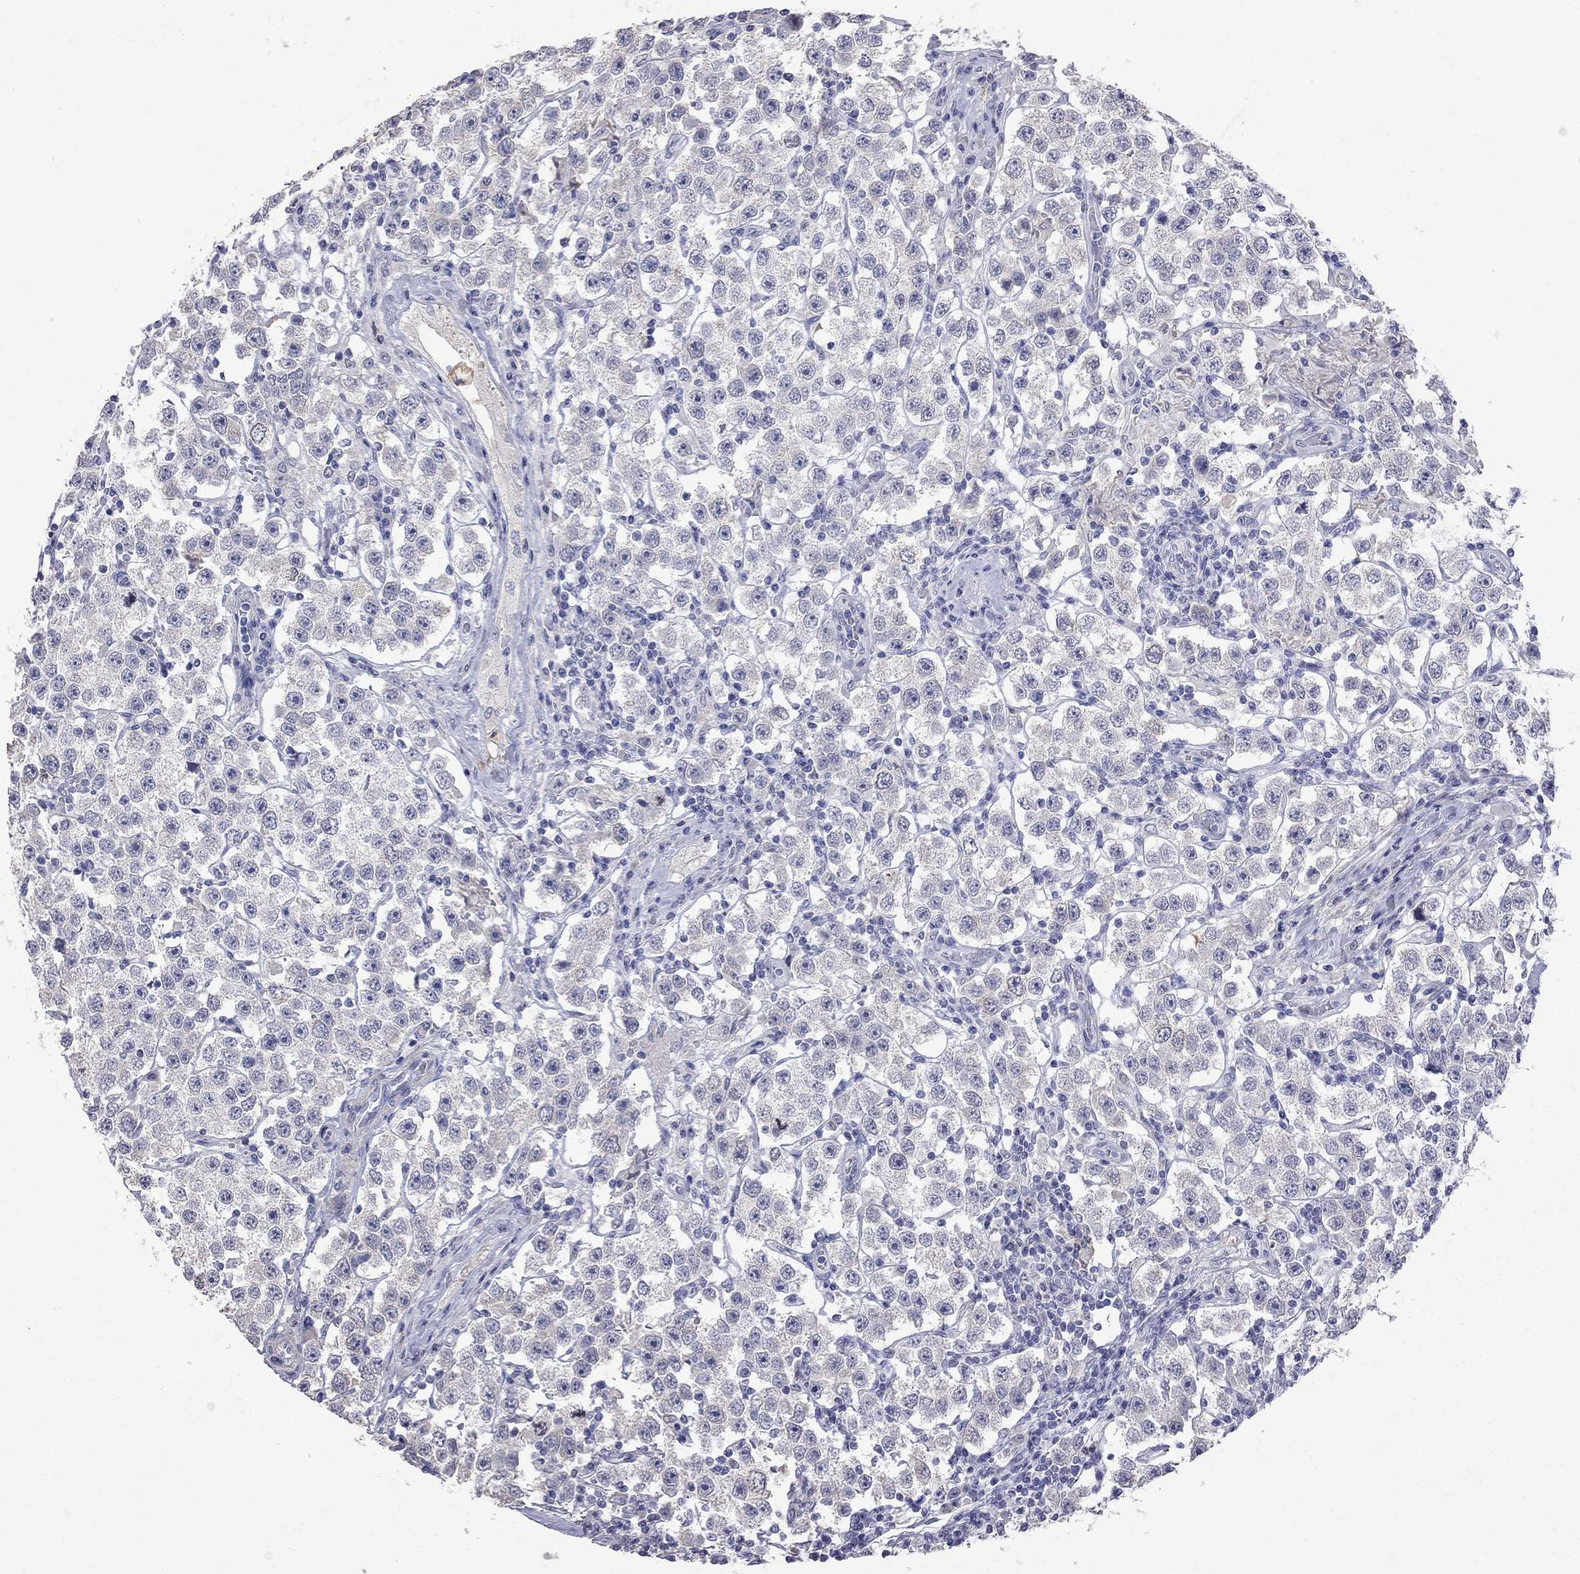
{"staining": {"intensity": "negative", "quantity": "none", "location": "none"}, "tissue": "testis cancer", "cell_type": "Tumor cells", "image_type": "cancer", "snomed": [{"axis": "morphology", "description": "Seminoma, NOS"}, {"axis": "topography", "description": "Testis"}], "caption": "Immunohistochemistry (IHC) of human testis cancer demonstrates no expression in tumor cells.", "gene": "CKAP2", "patient": {"sex": "male", "age": 37}}